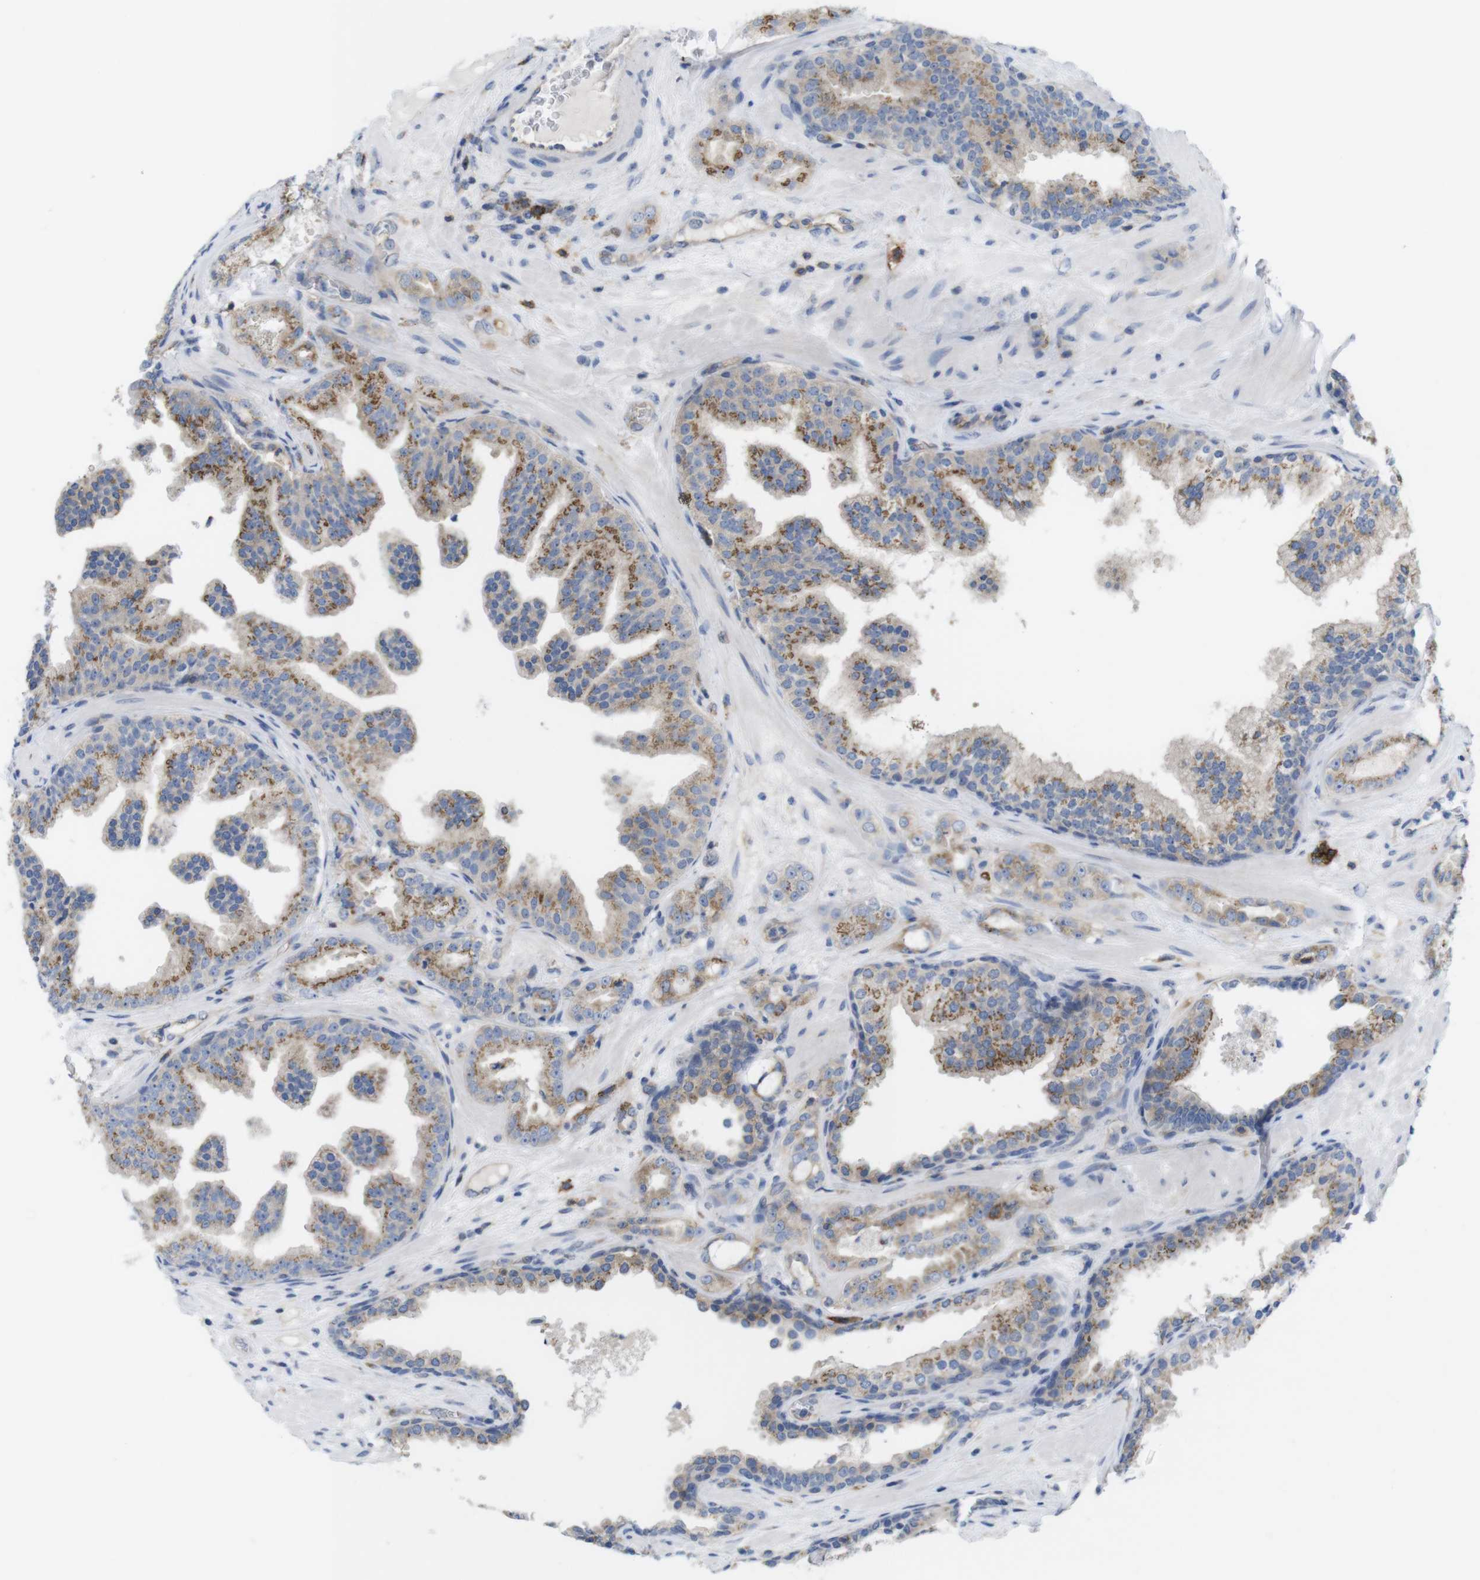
{"staining": {"intensity": "moderate", "quantity": ">75%", "location": "cytoplasmic/membranous"}, "tissue": "prostate cancer", "cell_type": "Tumor cells", "image_type": "cancer", "snomed": [{"axis": "morphology", "description": "Adenocarcinoma, High grade"}, {"axis": "topography", "description": "Prostate"}], "caption": "There is medium levels of moderate cytoplasmic/membranous staining in tumor cells of prostate cancer, as demonstrated by immunohistochemical staining (brown color).", "gene": "CCR6", "patient": {"sex": "male", "age": 65}}